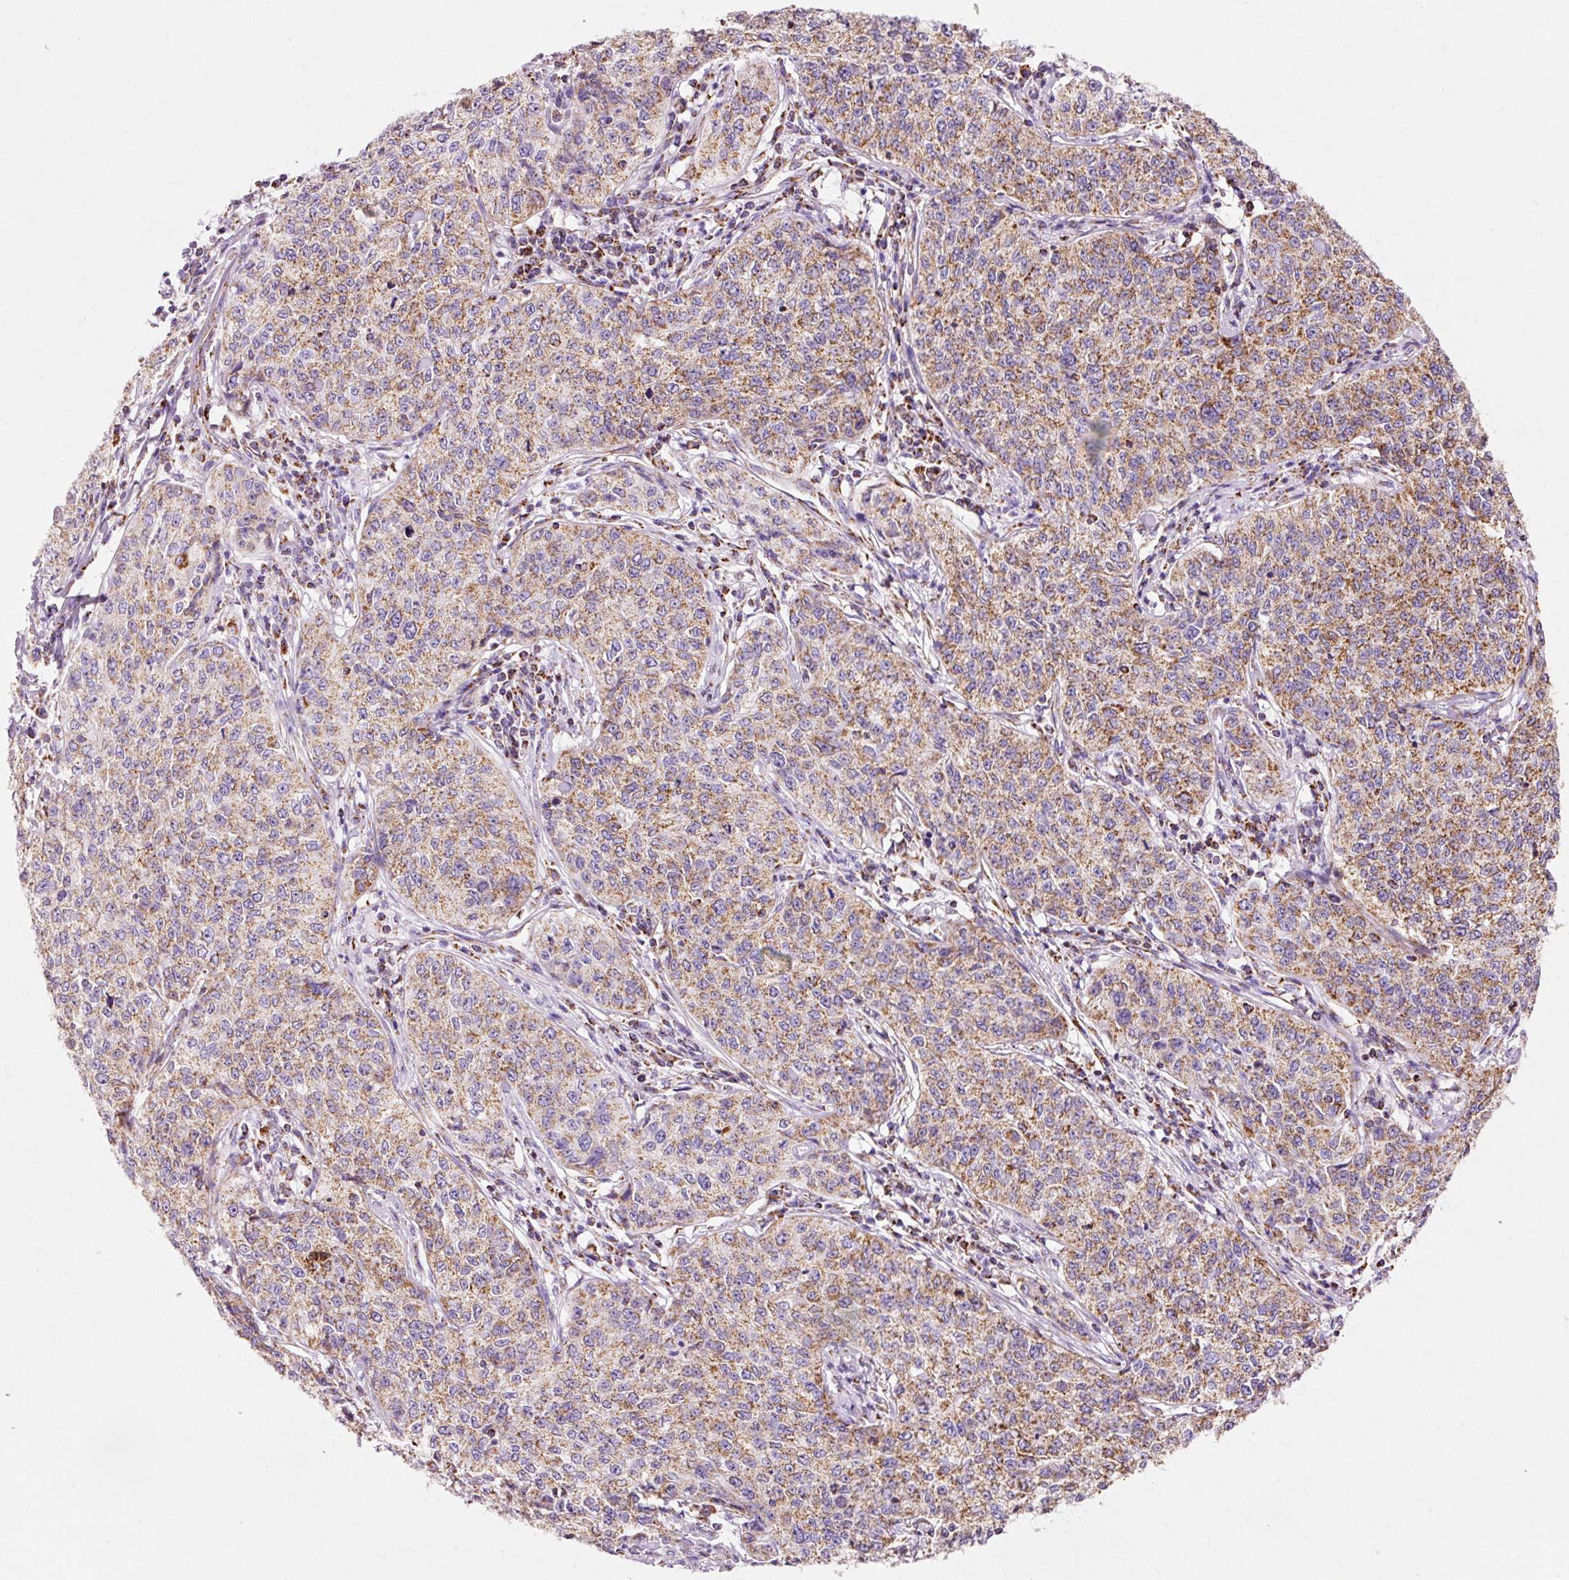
{"staining": {"intensity": "moderate", "quantity": ">75%", "location": "cytoplasmic/membranous"}, "tissue": "cervical cancer", "cell_type": "Tumor cells", "image_type": "cancer", "snomed": [{"axis": "morphology", "description": "Squamous cell carcinoma, NOS"}, {"axis": "topography", "description": "Cervix"}], "caption": "Protein staining of squamous cell carcinoma (cervical) tissue exhibits moderate cytoplasmic/membranous positivity in about >75% of tumor cells.", "gene": "ATP5PO", "patient": {"sex": "female", "age": 35}}